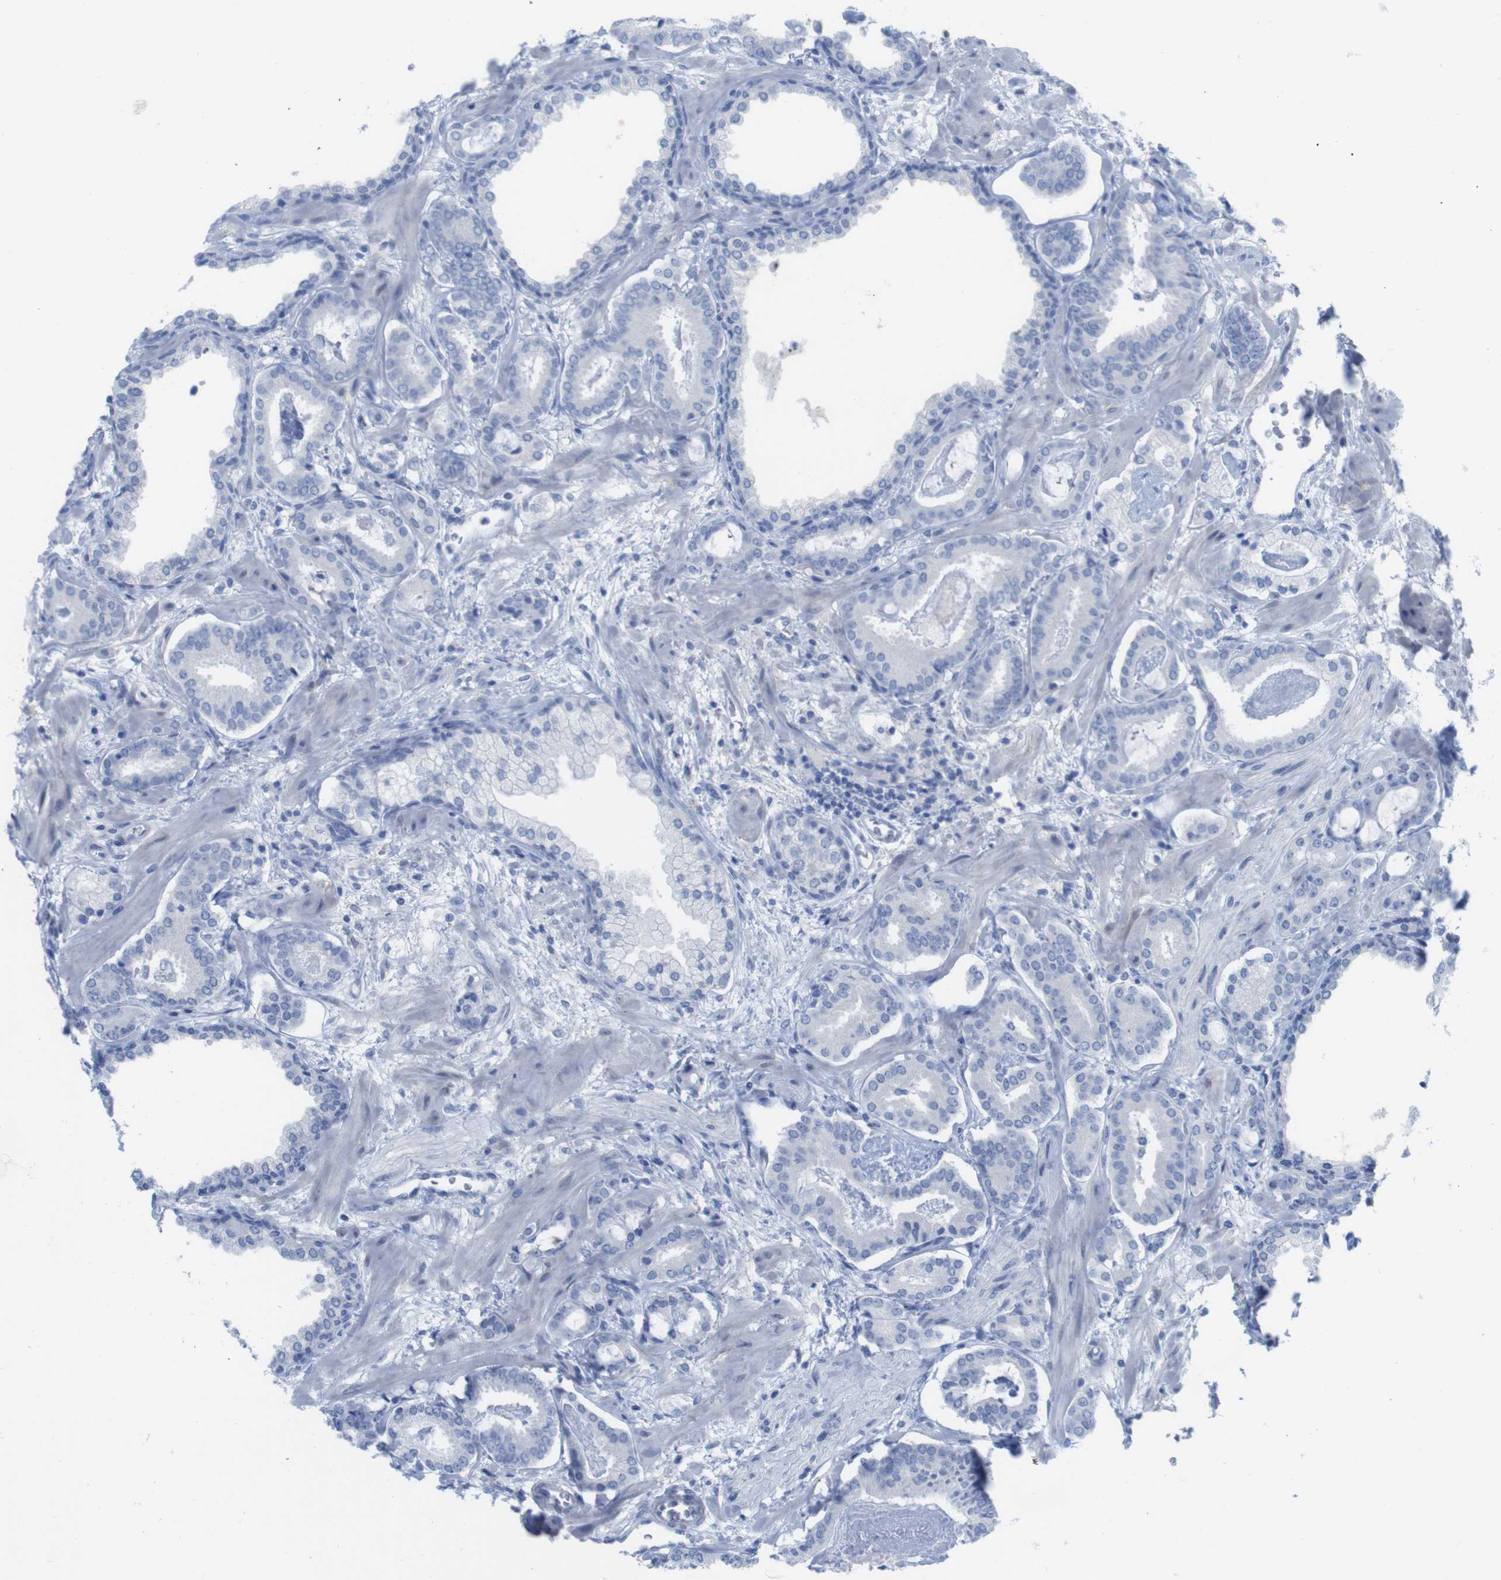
{"staining": {"intensity": "negative", "quantity": "none", "location": "none"}, "tissue": "prostate cancer", "cell_type": "Tumor cells", "image_type": "cancer", "snomed": [{"axis": "morphology", "description": "Adenocarcinoma, Low grade"}, {"axis": "topography", "description": "Prostate"}], "caption": "The photomicrograph exhibits no significant expression in tumor cells of low-grade adenocarcinoma (prostate).", "gene": "PNMA1", "patient": {"sex": "male", "age": 53}}